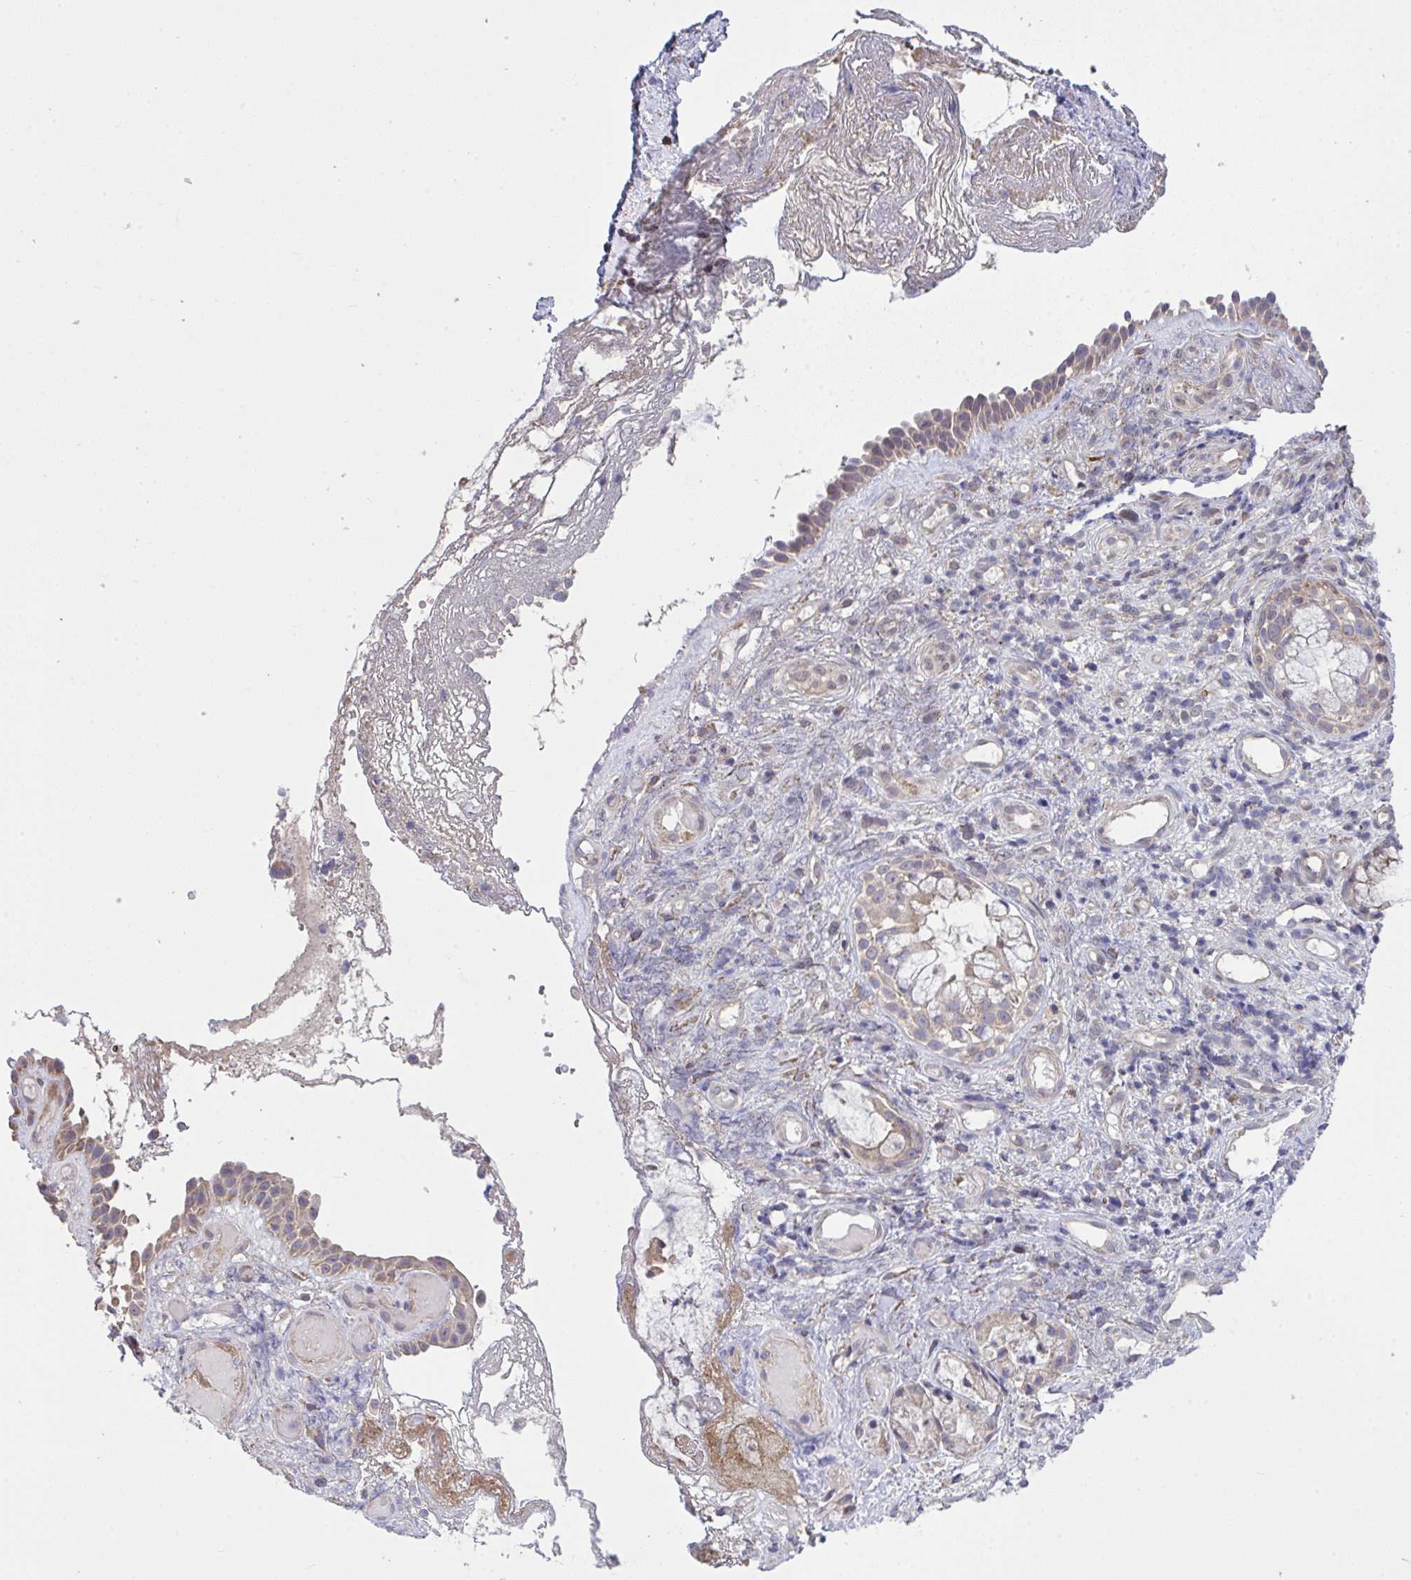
{"staining": {"intensity": "weak", "quantity": "25%-75%", "location": "cytoplasmic/membranous"}, "tissue": "nasopharynx", "cell_type": "Respiratory epithelial cells", "image_type": "normal", "snomed": [{"axis": "morphology", "description": "Normal tissue, NOS"}, {"axis": "morphology", "description": "Inflammation, NOS"}, {"axis": "topography", "description": "Nasopharynx"}], "caption": "Nasopharynx stained with DAB (3,3'-diaminobenzidine) IHC reveals low levels of weak cytoplasmic/membranous positivity in approximately 25%-75% of respiratory epithelial cells.", "gene": "PPM1H", "patient": {"sex": "male", "age": 54}}